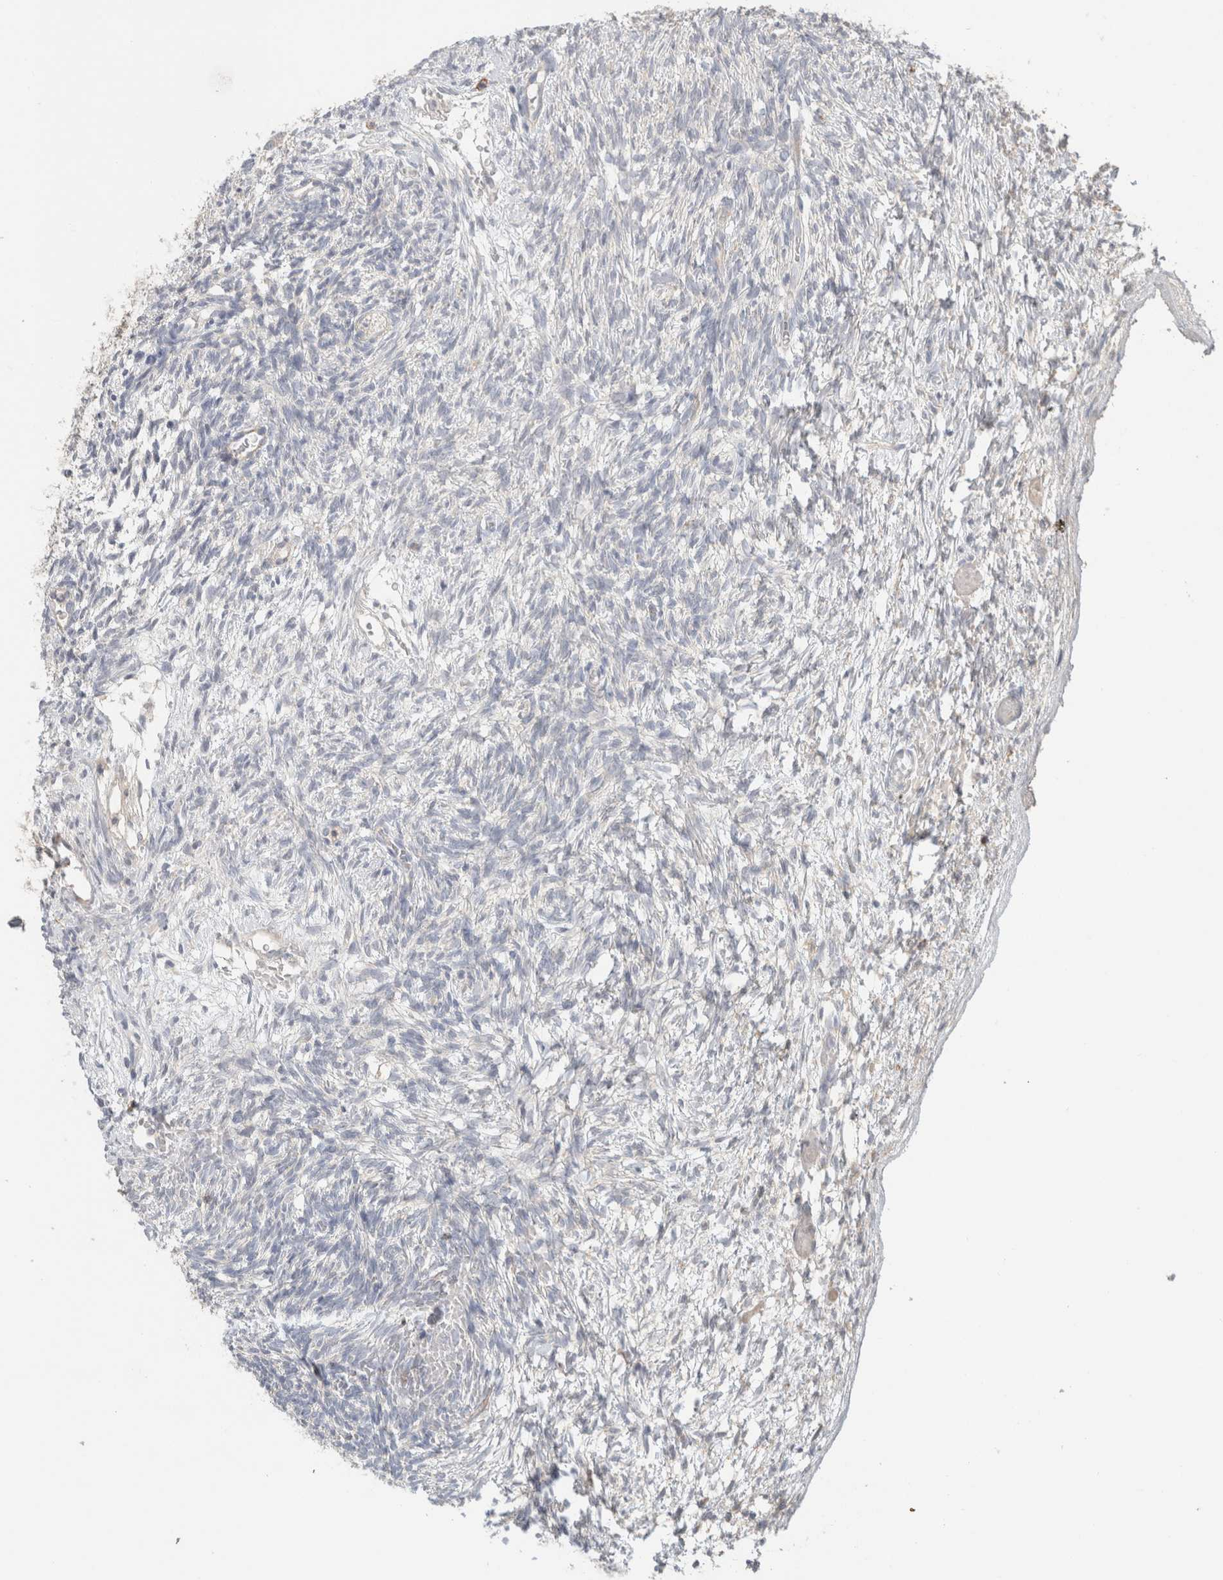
{"staining": {"intensity": "negative", "quantity": "none", "location": "none"}, "tissue": "ovary", "cell_type": "Follicle cells", "image_type": "normal", "snomed": [{"axis": "morphology", "description": "Normal tissue, NOS"}, {"axis": "topography", "description": "Ovary"}], "caption": "Follicle cells show no significant protein expression in unremarkable ovary. (Stains: DAB (3,3'-diaminobenzidine) immunohistochemistry with hematoxylin counter stain, Microscopy: brightfield microscopy at high magnification).", "gene": "ERCC6L2", "patient": {"sex": "female", "age": 34}}